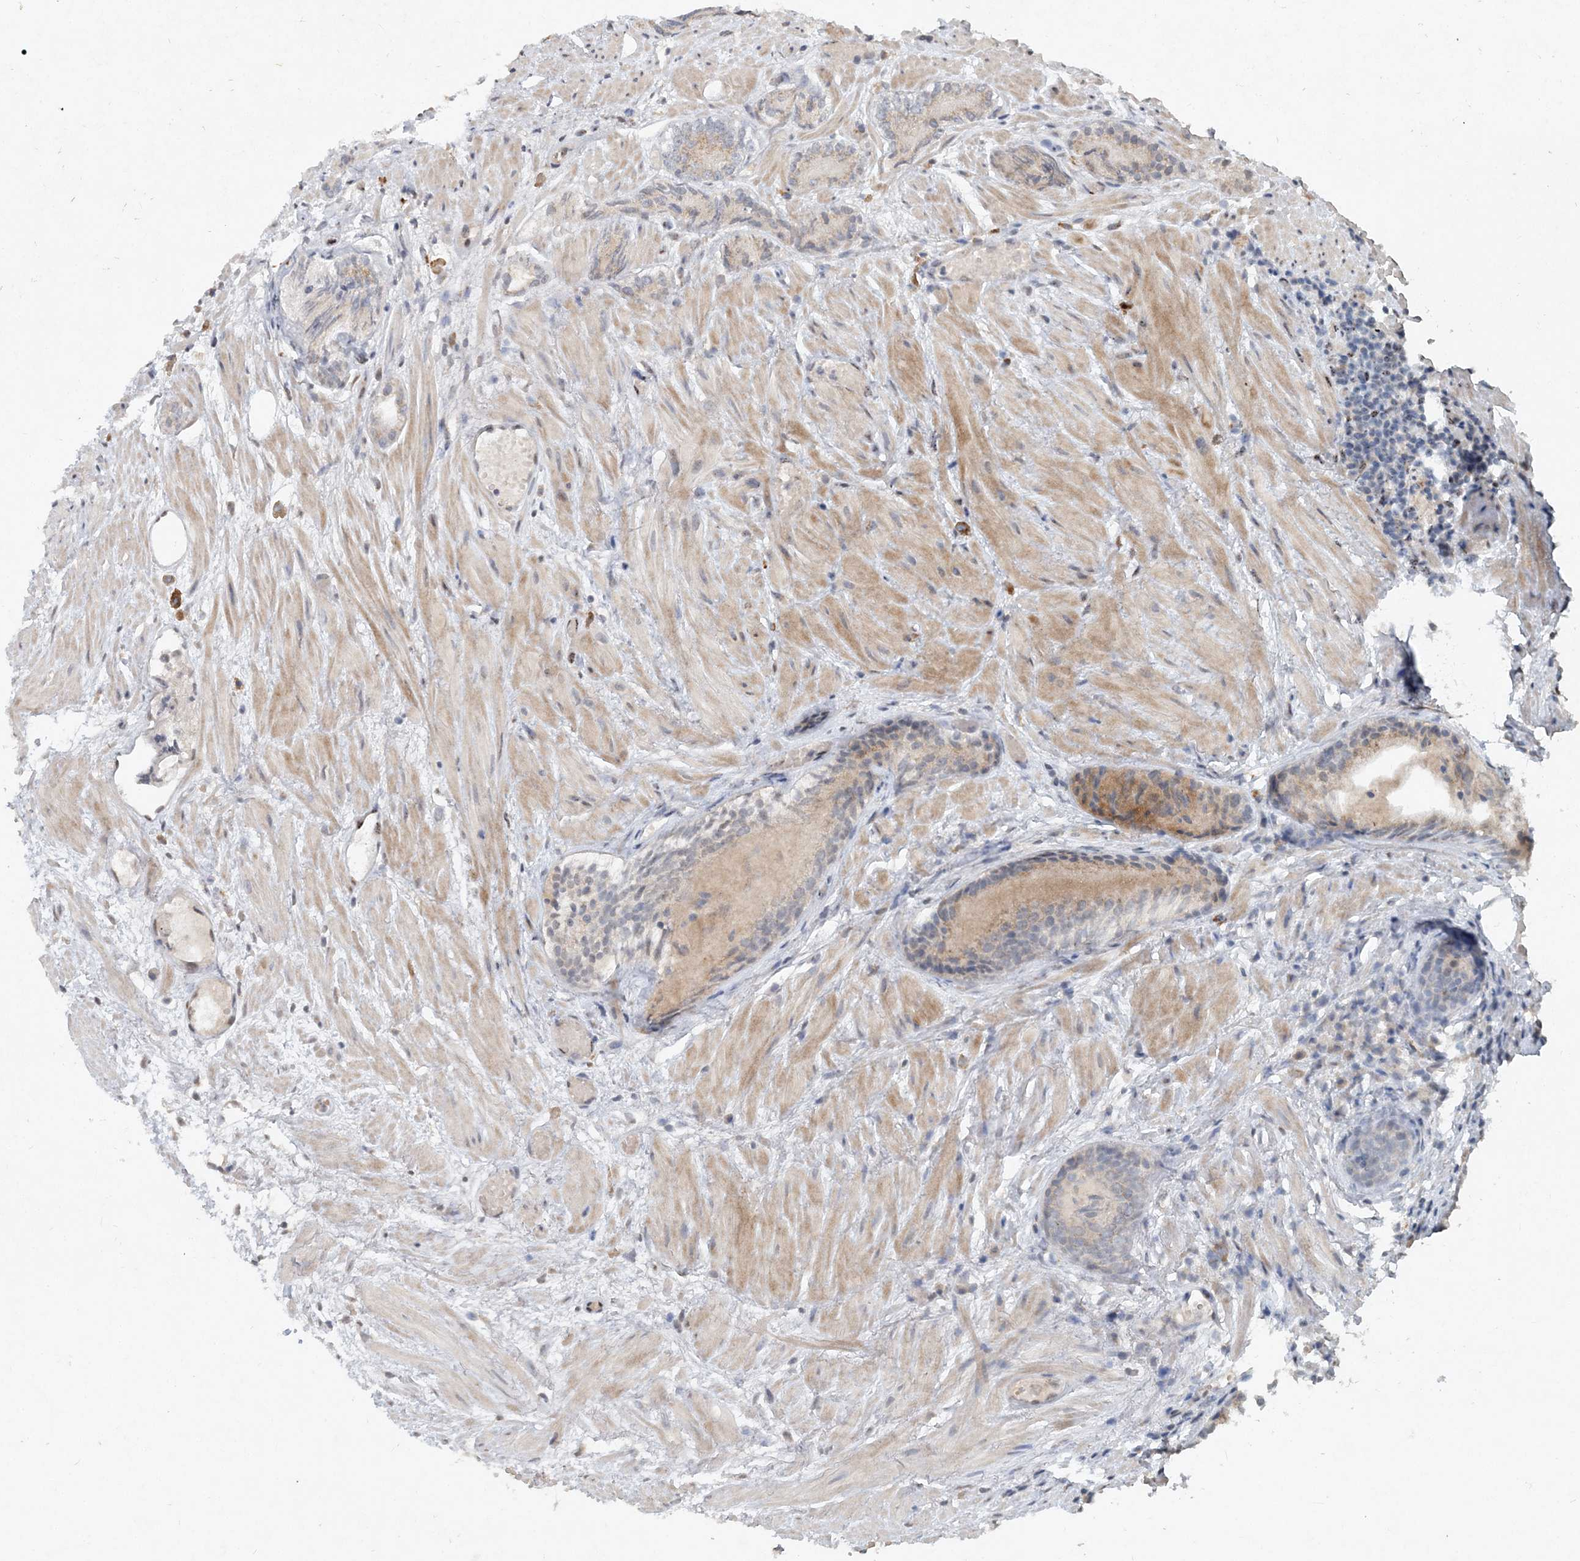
{"staining": {"intensity": "moderate", "quantity": "<25%", "location": "cytoplasmic/membranous"}, "tissue": "prostate cancer", "cell_type": "Tumor cells", "image_type": "cancer", "snomed": [{"axis": "morphology", "description": "Adenocarcinoma, Low grade"}, {"axis": "topography", "description": "Prostate"}], "caption": "IHC of low-grade adenocarcinoma (prostate) shows low levels of moderate cytoplasmic/membranous expression in approximately <25% of tumor cells. The staining was performed using DAB, with brown indicating positive protein expression. Nuclei are stained blue with hematoxylin.", "gene": "GIN1", "patient": {"sex": "male", "age": 88}}